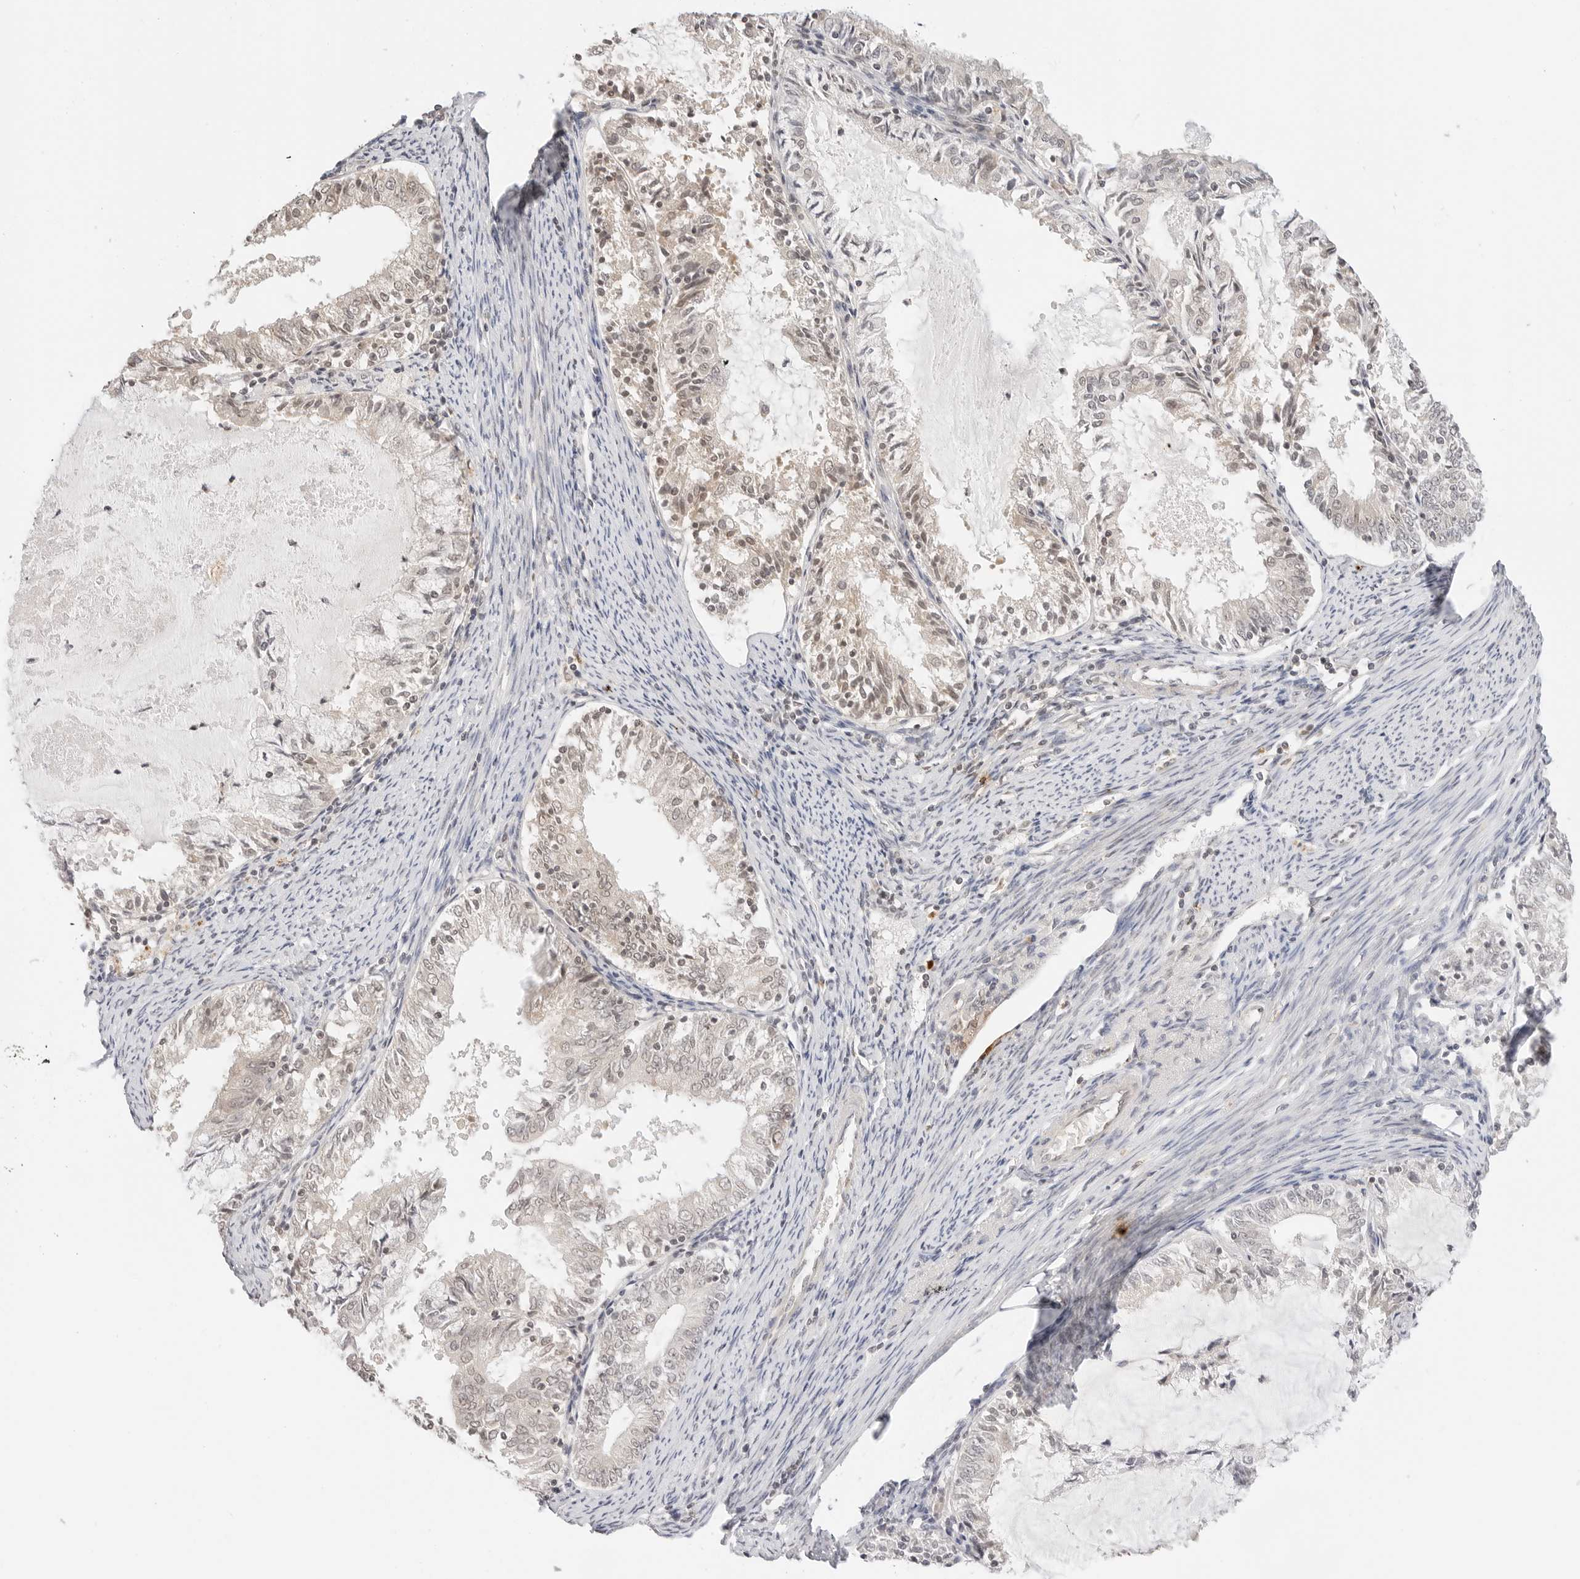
{"staining": {"intensity": "weak", "quantity": "25%-75%", "location": "nuclear"}, "tissue": "endometrial cancer", "cell_type": "Tumor cells", "image_type": "cancer", "snomed": [{"axis": "morphology", "description": "Adenocarcinoma, NOS"}, {"axis": "topography", "description": "Endometrium"}], "caption": "Immunohistochemistry (IHC) (DAB (3,3'-diaminobenzidine)) staining of endometrial cancer (adenocarcinoma) reveals weak nuclear protein positivity in approximately 25%-75% of tumor cells. The staining is performed using DAB brown chromogen to label protein expression. The nuclei are counter-stained blue using hematoxylin.", "gene": "GPR34", "patient": {"sex": "female", "age": 57}}